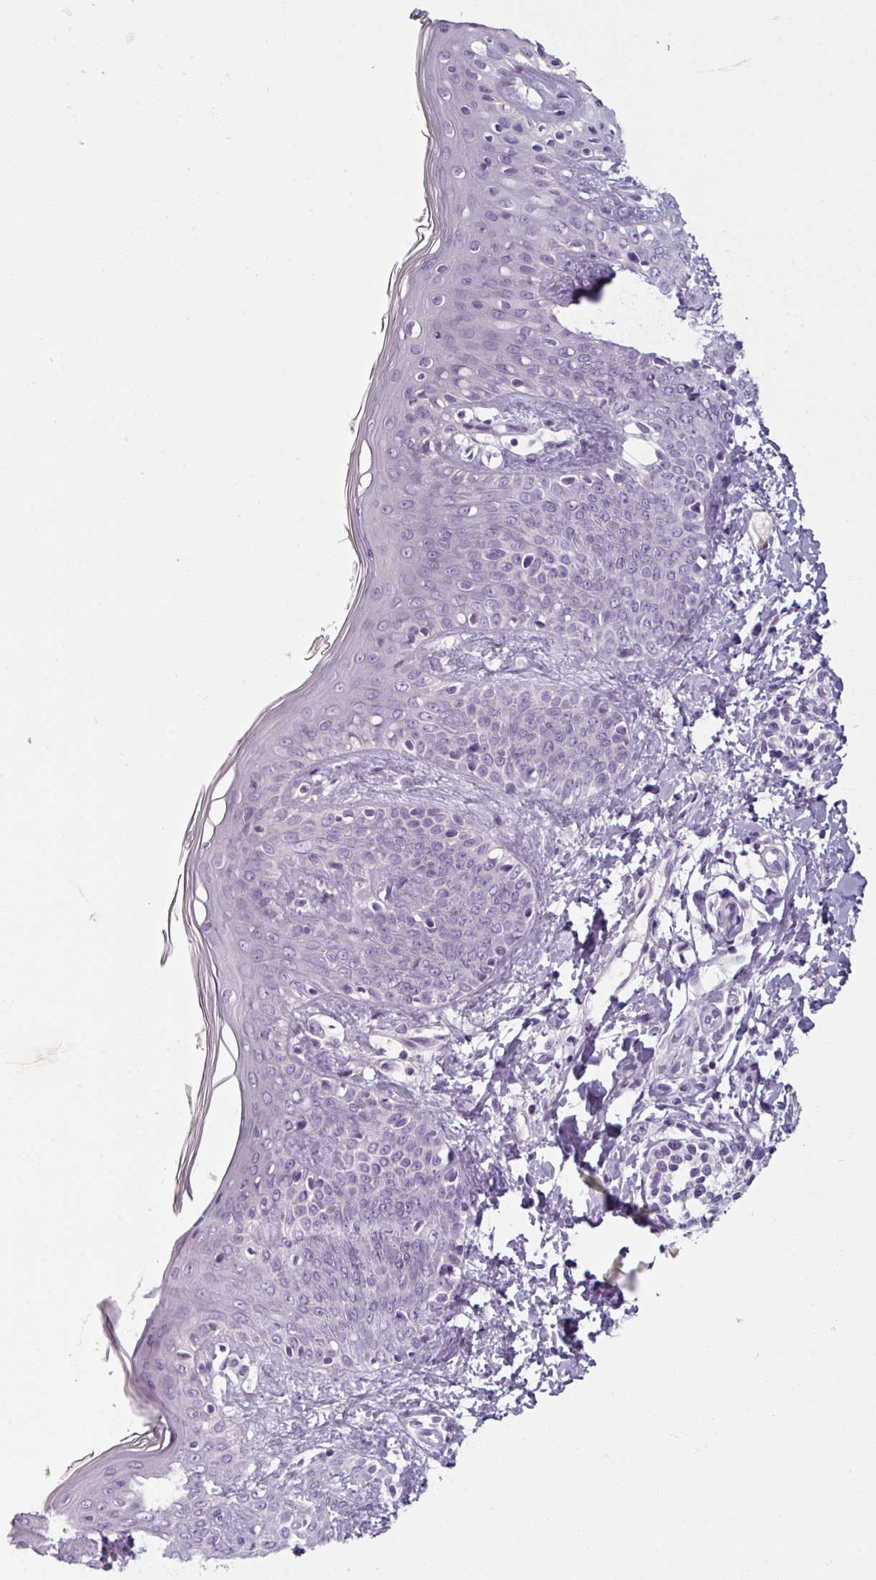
{"staining": {"intensity": "negative", "quantity": "none", "location": "none"}, "tissue": "skin", "cell_type": "Fibroblasts", "image_type": "normal", "snomed": [{"axis": "morphology", "description": "Normal tissue, NOS"}, {"axis": "topography", "description": "Skin"}], "caption": "This is a photomicrograph of immunohistochemistry (IHC) staining of benign skin, which shows no positivity in fibroblasts. The staining was performed using DAB (3,3'-diaminobenzidine) to visualize the protein expression in brown, while the nuclei were stained in blue with hematoxylin (Magnification: 20x).", "gene": "SMIM11", "patient": {"sex": "male", "age": 16}}